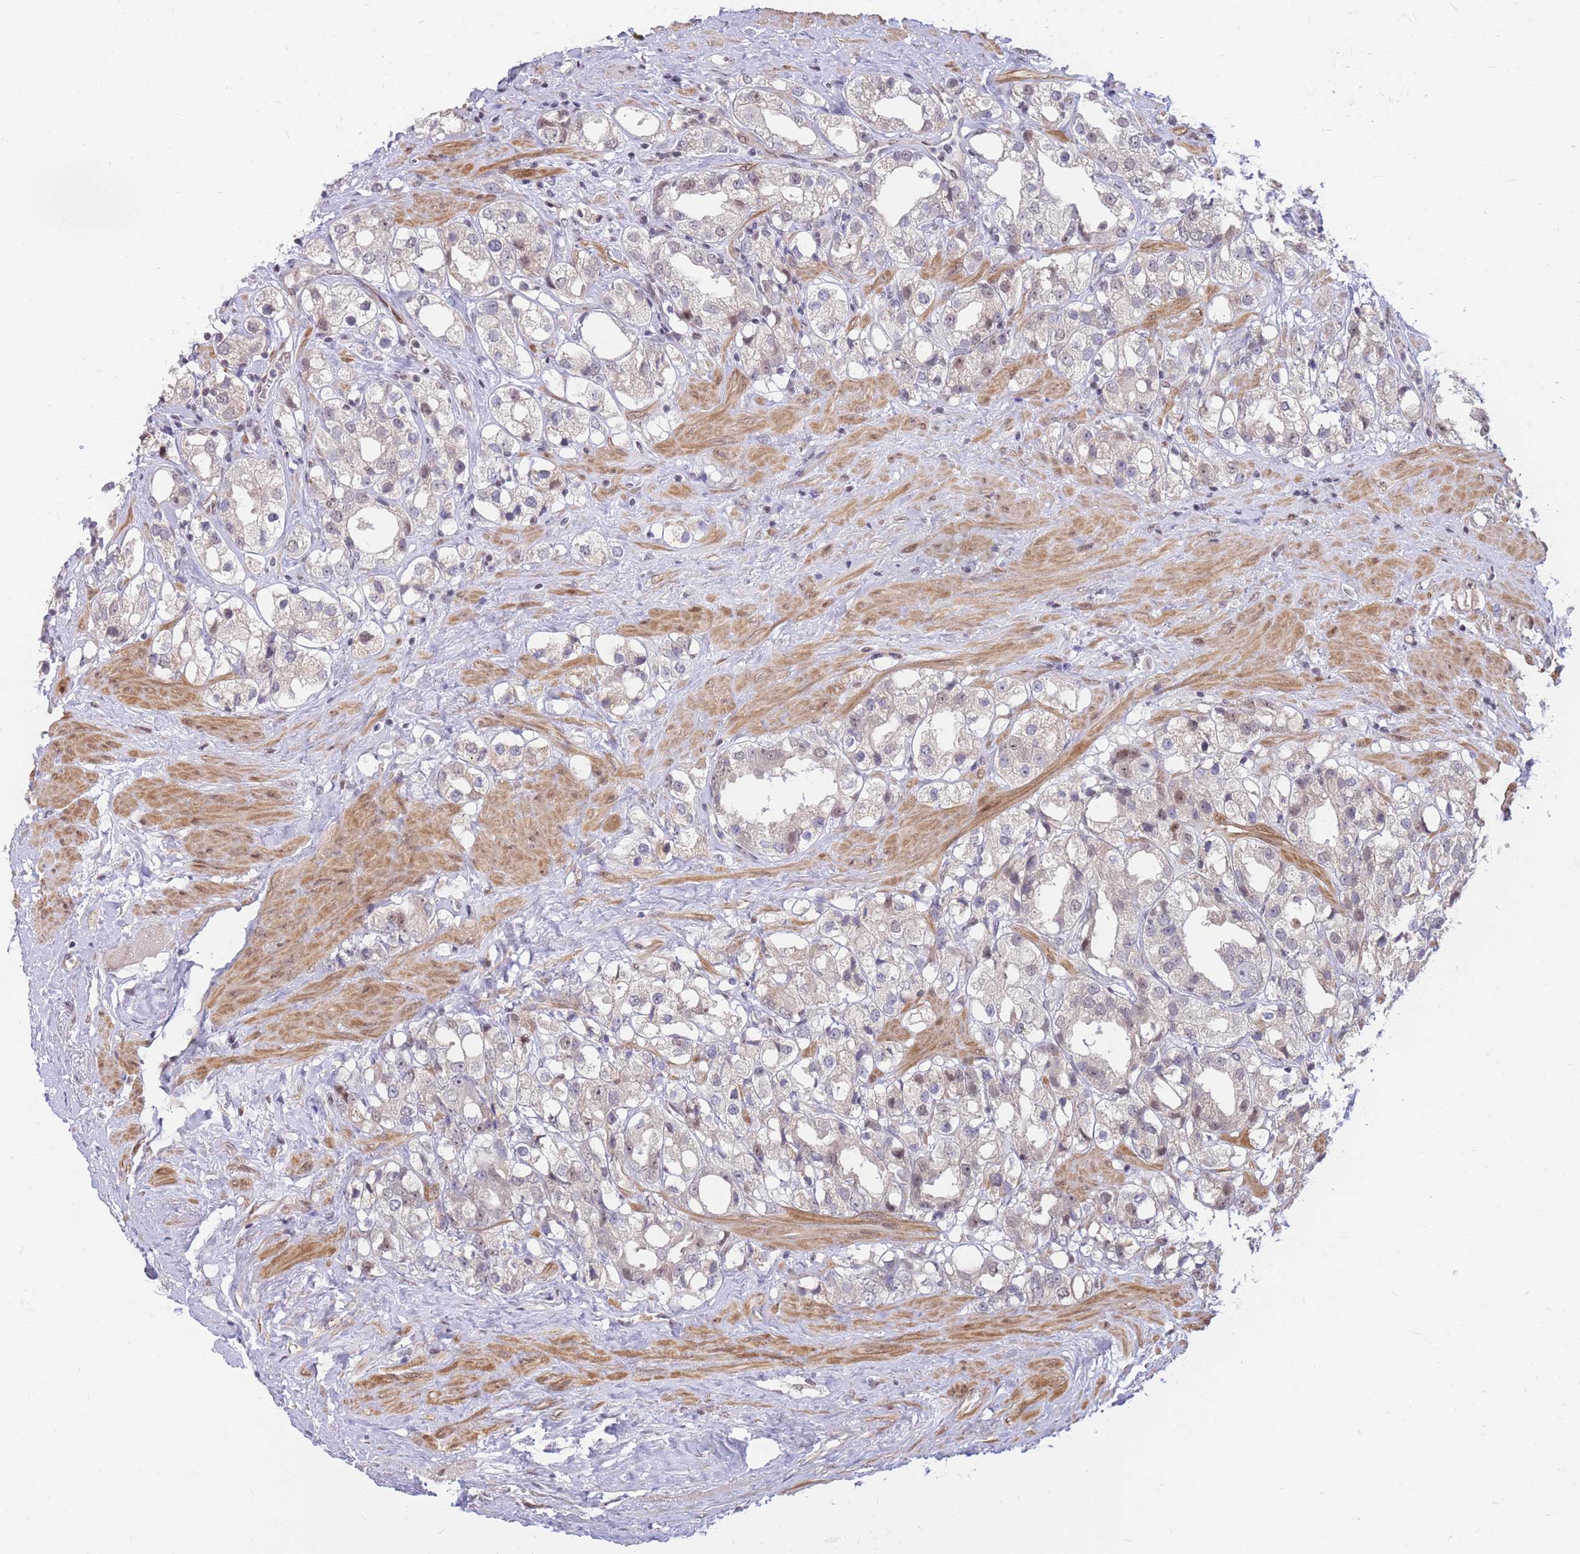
{"staining": {"intensity": "weak", "quantity": "25%-75%", "location": "nuclear"}, "tissue": "prostate cancer", "cell_type": "Tumor cells", "image_type": "cancer", "snomed": [{"axis": "morphology", "description": "Adenocarcinoma, NOS"}, {"axis": "topography", "description": "Prostate"}], "caption": "A low amount of weak nuclear positivity is seen in about 25%-75% of tumor cells in prostate cancer tissue. The staining was performed using DAB (3,3'-diaminobenzidine) to visualize the protein expression in brown, while the nuclei were stained in blue with hematoxylin (Magnification: 20x).", "gene": "ERICH6B", "patient": {"sex": "male", "age": 79}}